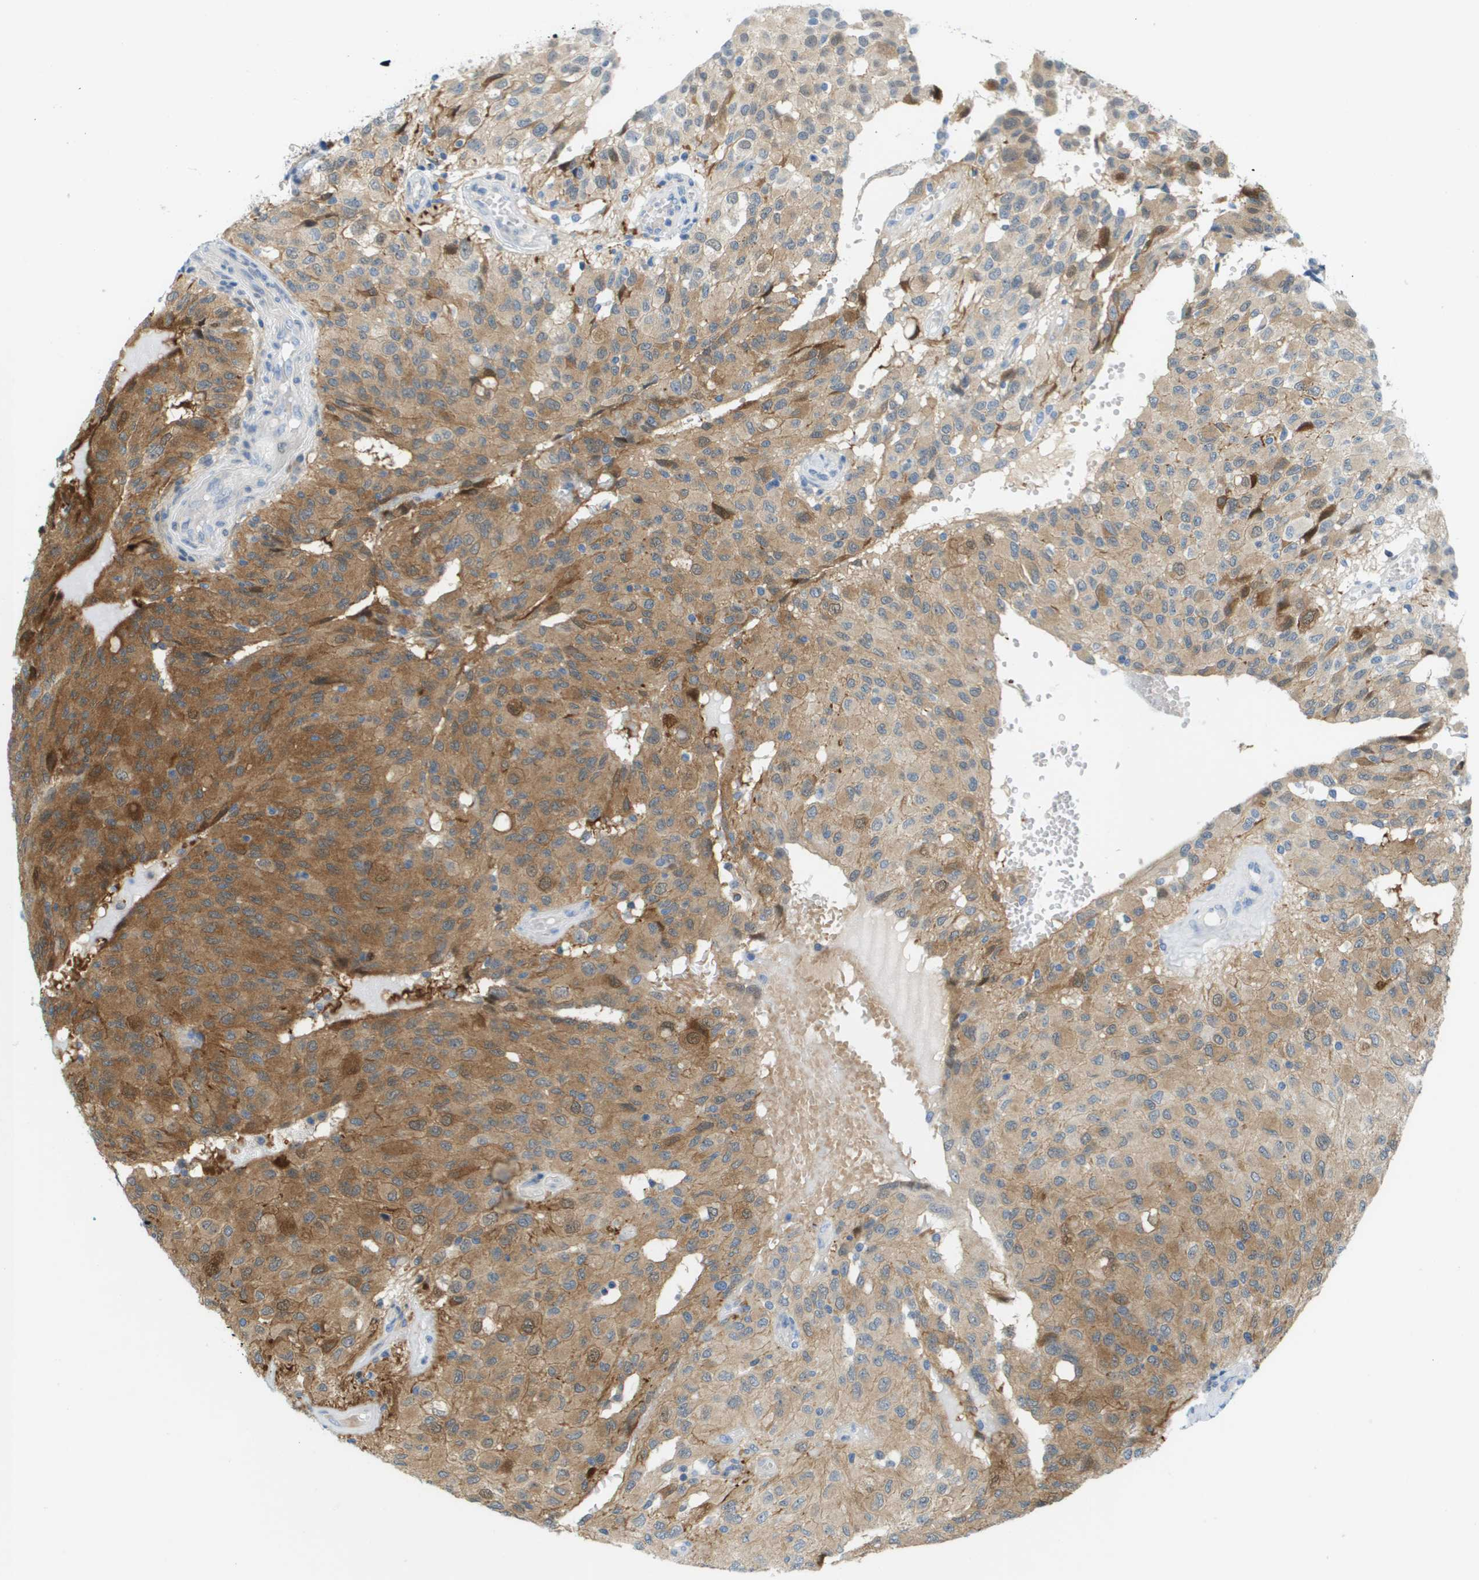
{"staining": {"intensity": "moderate", "quantity": ">75%", "location": "cytoplasmic/membranous"}, "tissue": "glioma", "cell_type": "Tumor cells", "image_type": "cancer", "snomed": [{"axis": "morphology", "description": "Glioma, malignant, High grade"}, {"axis": "topography", "description": "Brain"}], "caption": "There is medium levels of moderate cytoplasmic/membranous positivity in tumor cells of malignant high-grade glioma, as demonstrated by immunohistochemical staining (brown color).", "gene": "CUL9", "patient": {"sex": "male", "age": 32}}